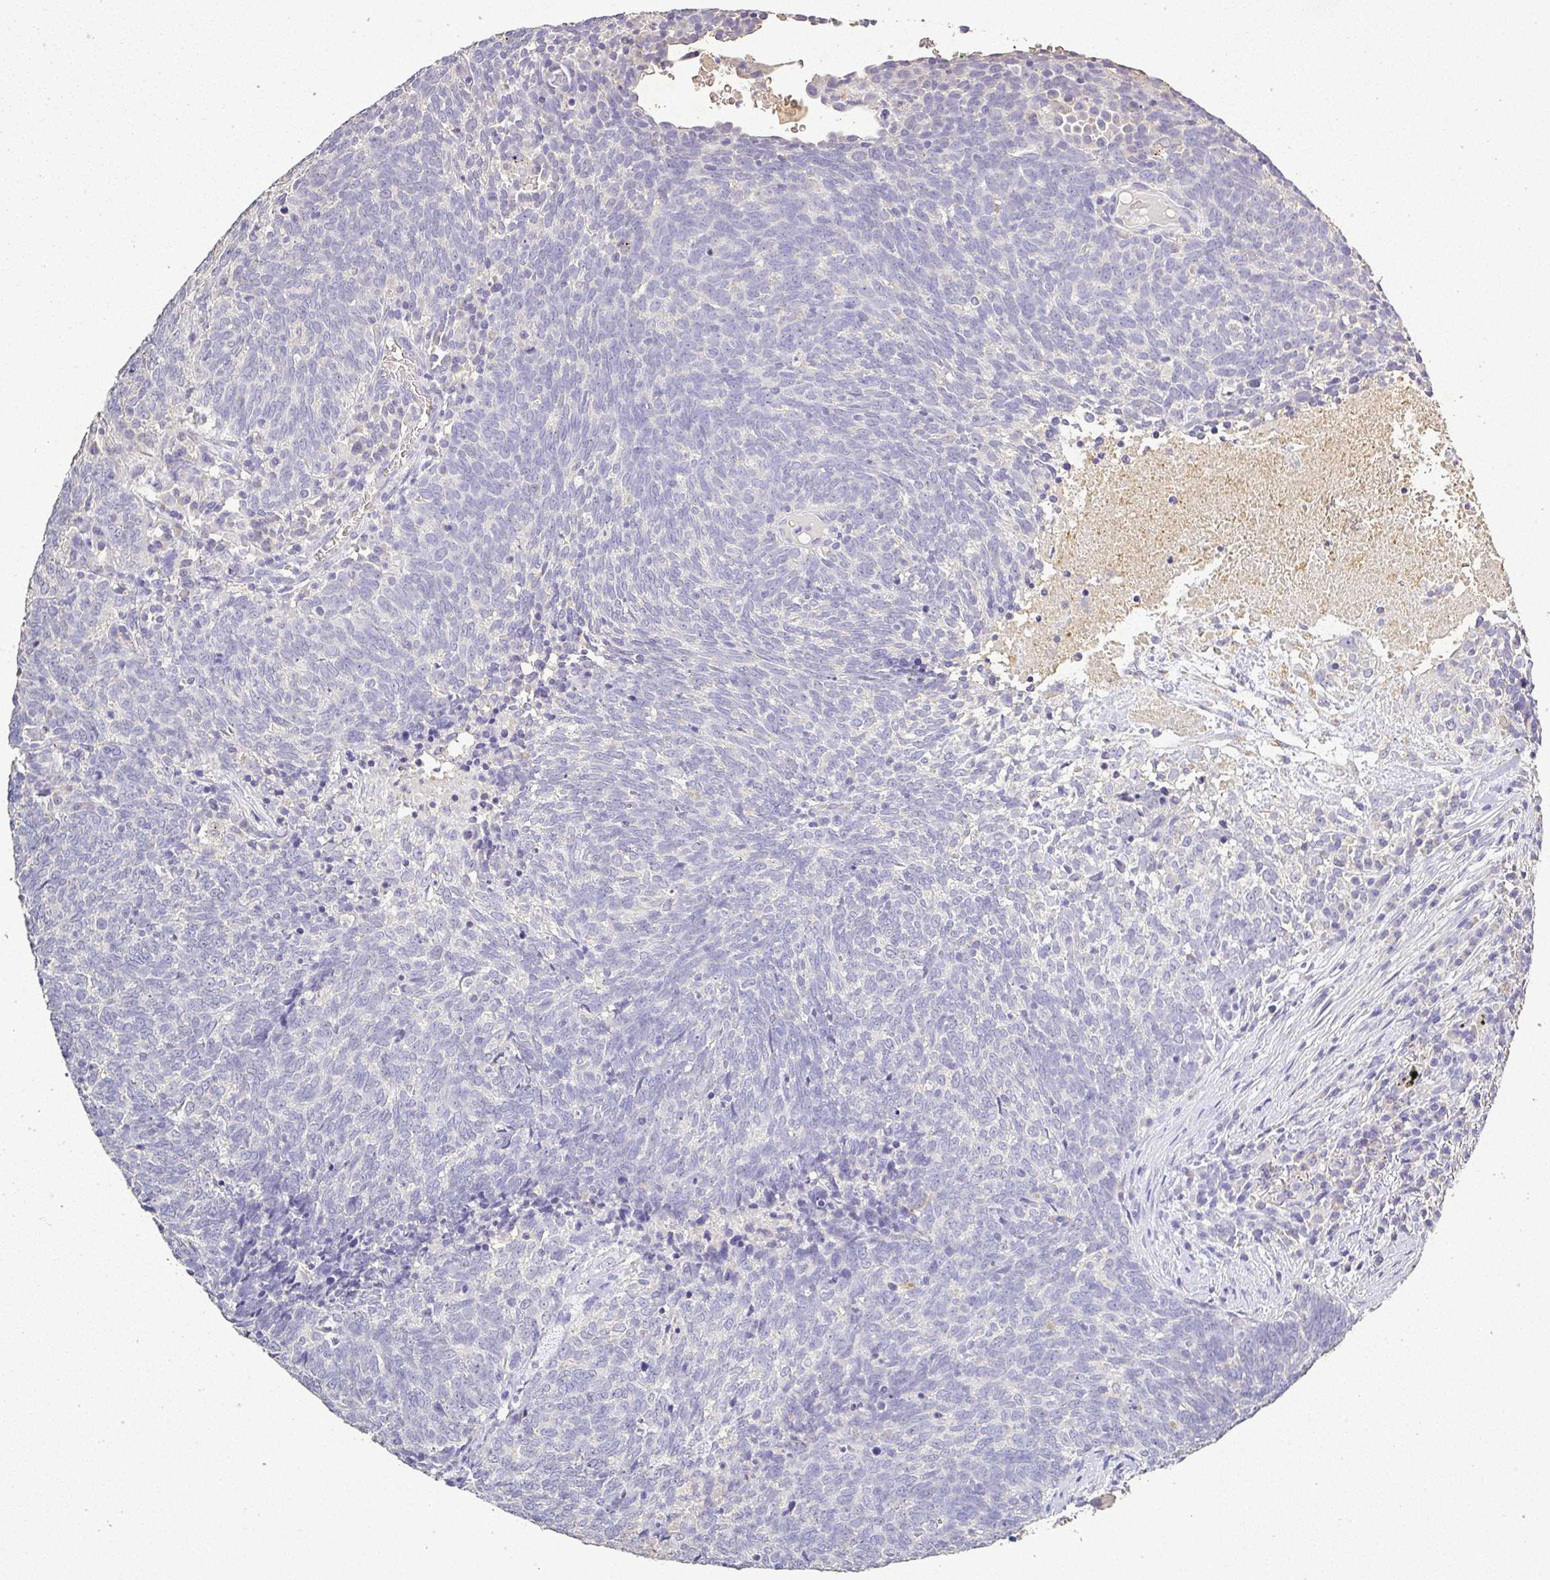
{"staining": {"intensity": "negative", "quantity": "none", "location": "none"}, "tissue": "lung cancer", "cell_type": "Tumor cells", "image_type": "cancer", "snomed": [{"axis": "morphology", "description": "Squamous cell carcinoma, NOS"}, {"axis": "topography", "description": "Lung"}], "caption": "This is a image of immunohistochemistry staining of squamous cell carcinoma (lung), which shows no positivity in tumor cells.", "gene": "RPS2", "patient": {"sex": "female", "age": 72}}